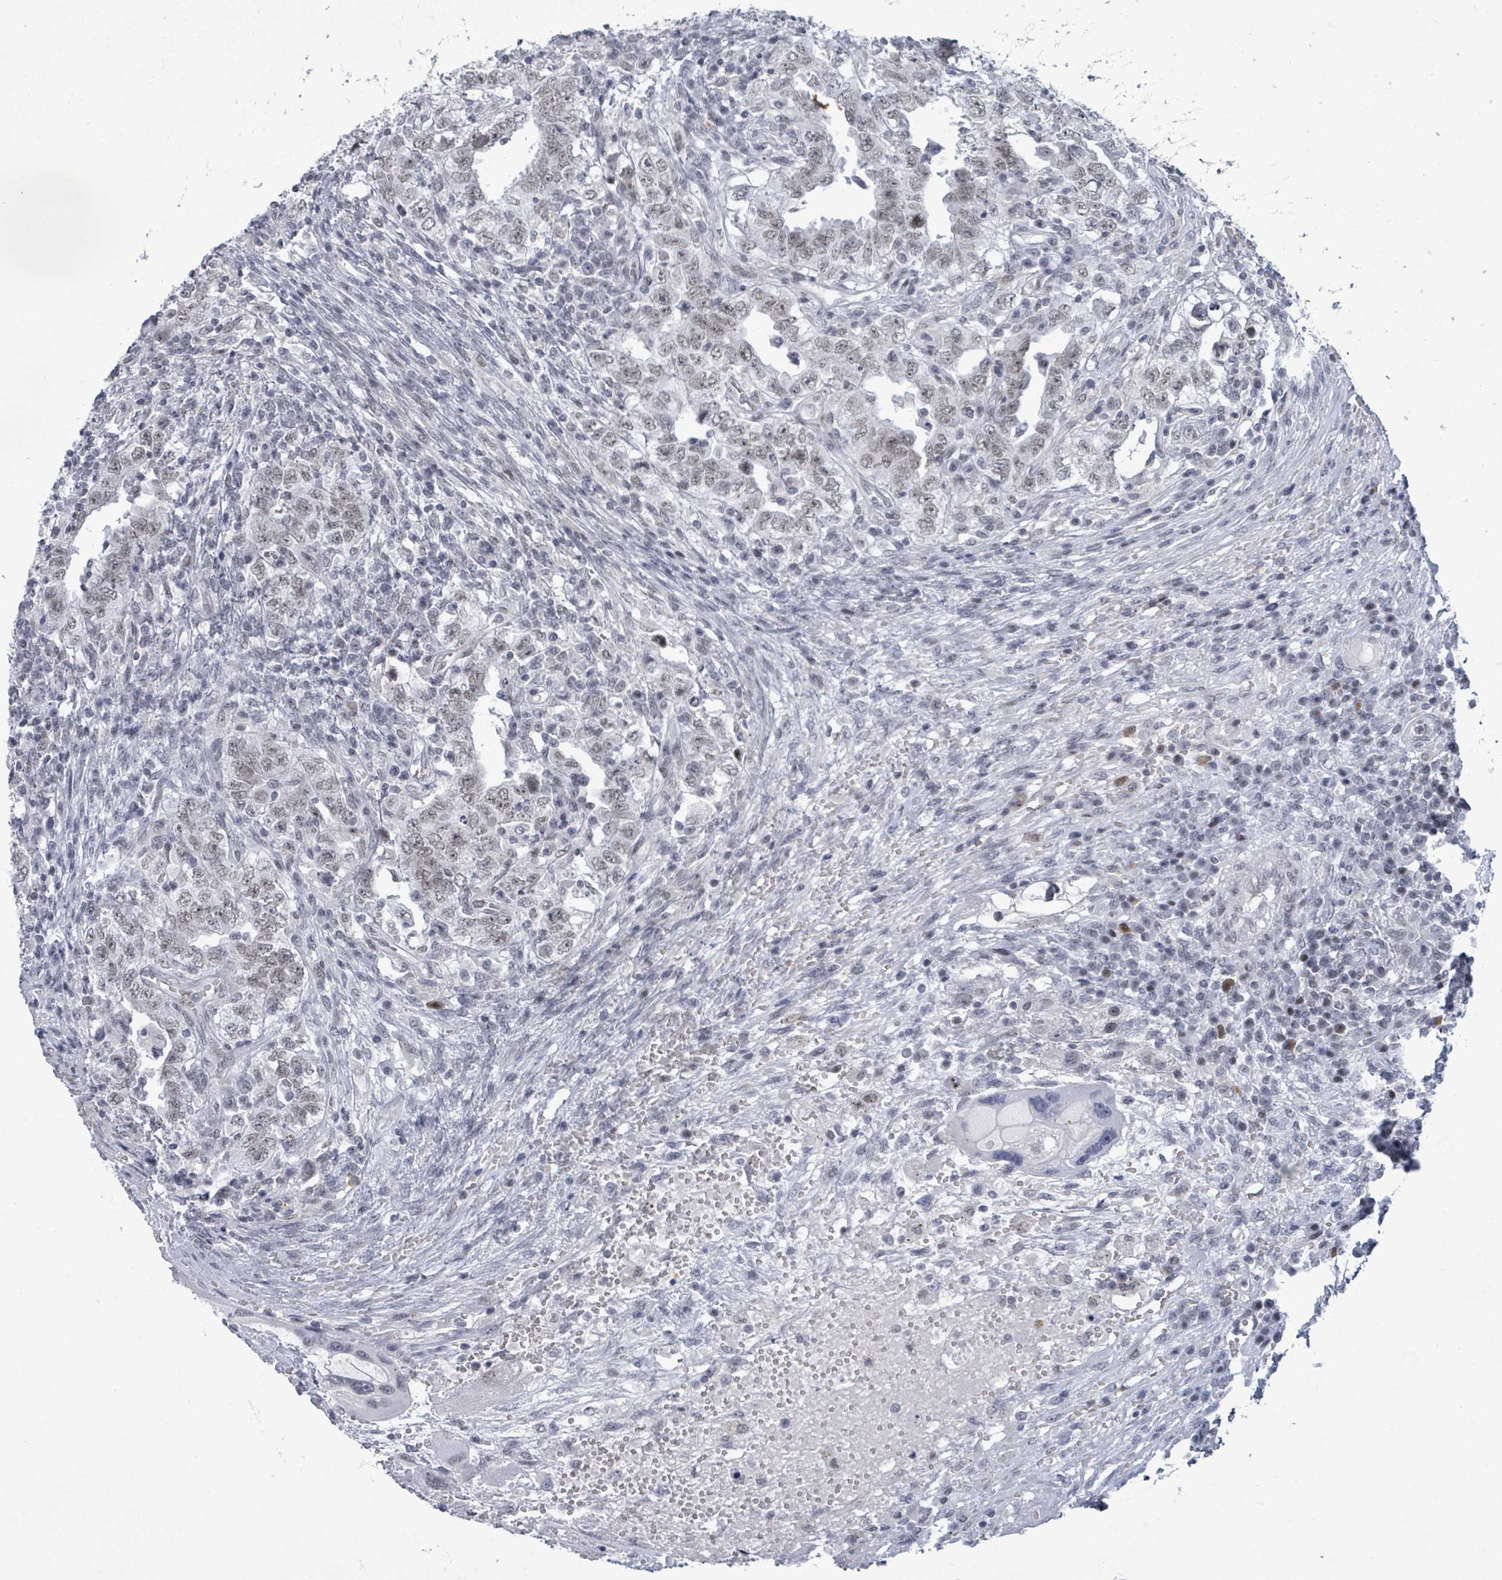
{"staining": {"intensity": "weak", "quantity": "<25%", "location": "nuclear"}, "tissue": "testis cancer", "cell_type": "Tumor cells", "image_type": "cancer", "snomed": [{"axis": "morphology", "description": "Carcinoma, Embryonal, NOS"}, {"axis": "topography", "description": "Testis"}], "caption": "Protein analysis of testis embryonal carcinoma reveals no significant expression in tumor cells.", "gene": "ERCC5", "patient": {"sex": "male", "age": 26}}